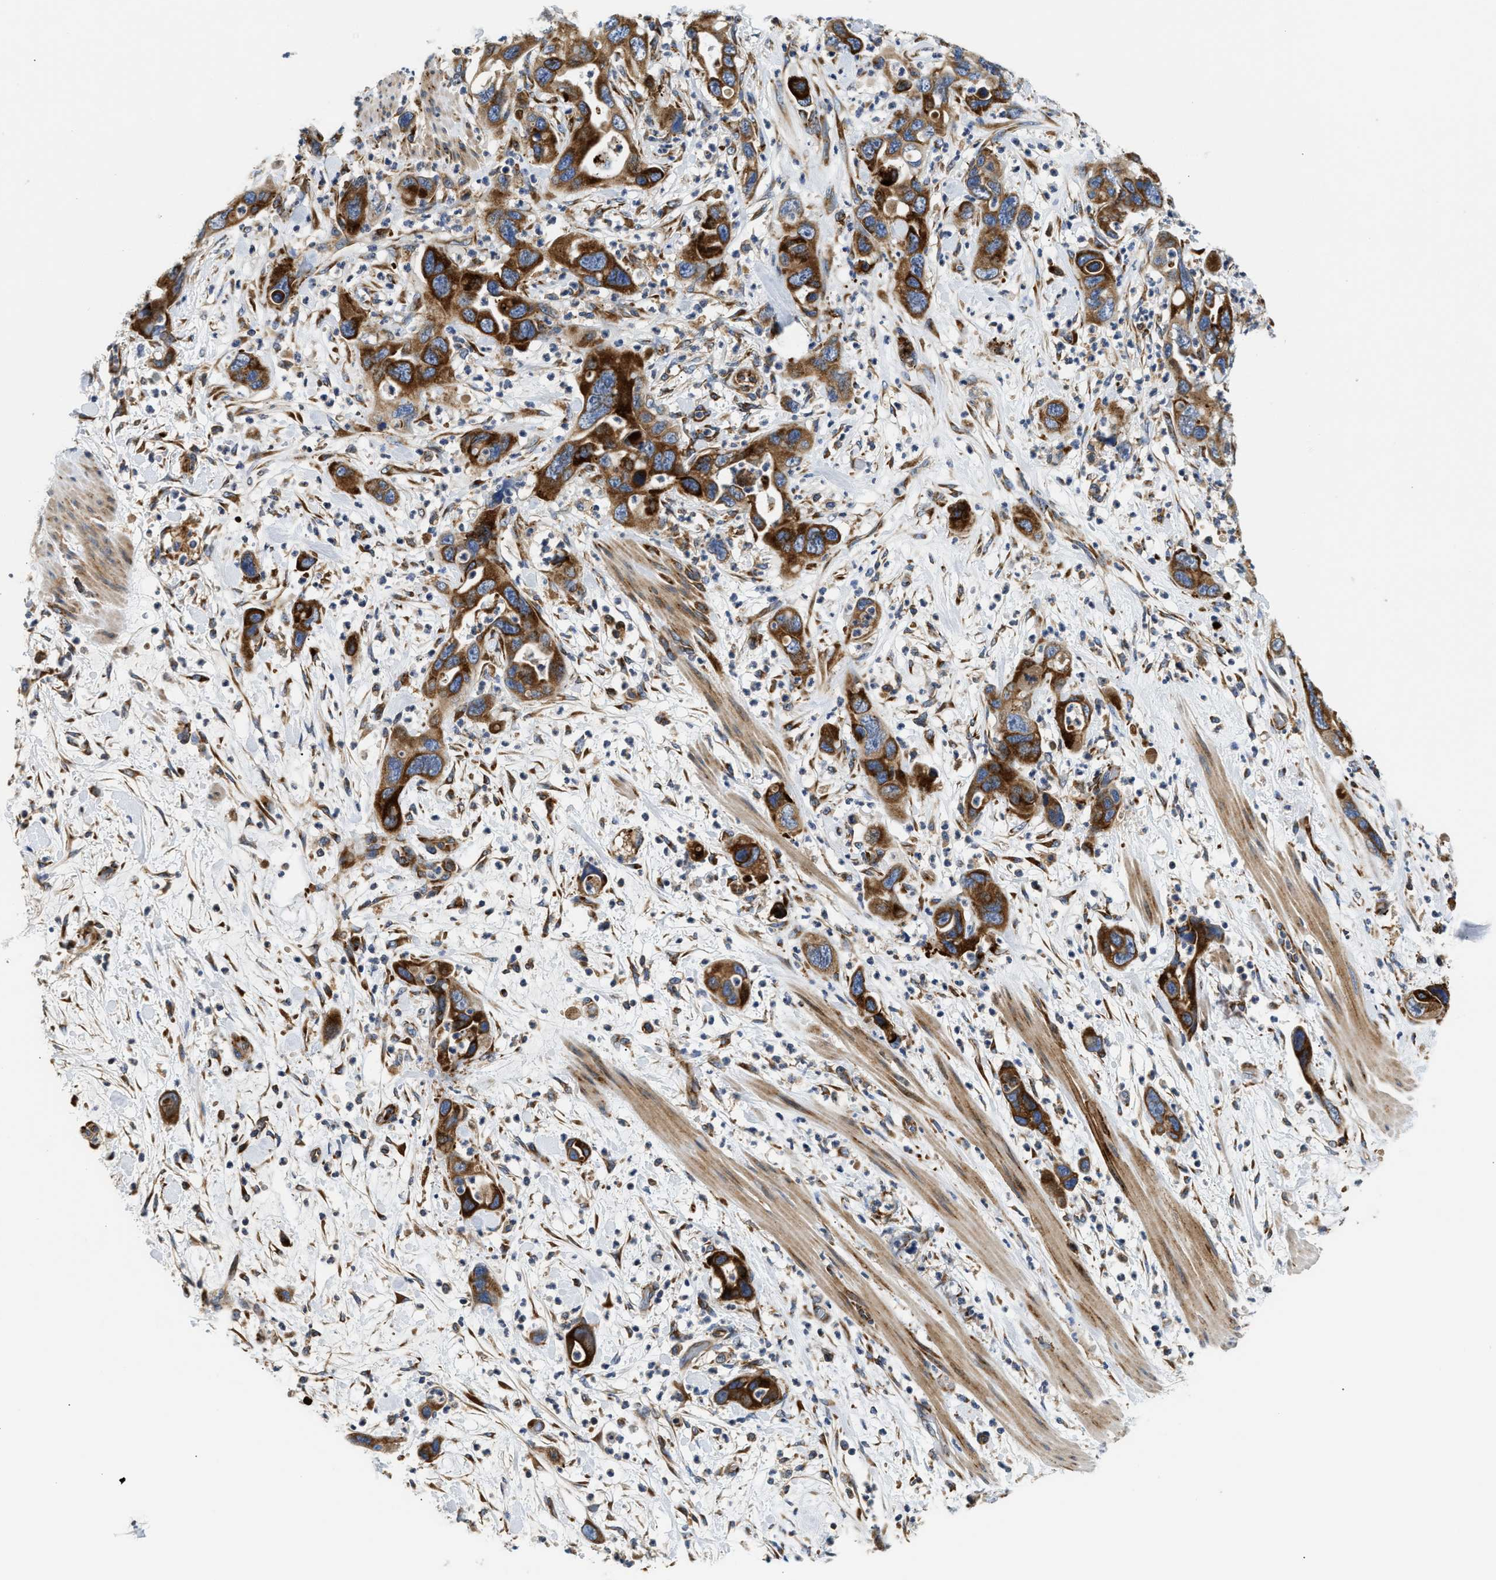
{"staining": {"intensity": "strong", "quantity": ">75%", "location": "cytoplasmic/membranous"}, "tissue": "pancreatic cancer", "cell_type": "Tumor cells", "image_type": "cancer", "snomed": [{"axis": "morphology", "description": "Adenocarcinoma, NOS"}, {"axis": "topography", "description": "Pancreas"}], "caption": "This photomicrograph reveals immunohistochemistry staining of human pancreatic adenocarcinoma, with high strong cytoplasmic/membranous positivity in about >75% of tumor cells.", "gene": "AMZ1", "patient": {"sex": "female", "age": 71}}